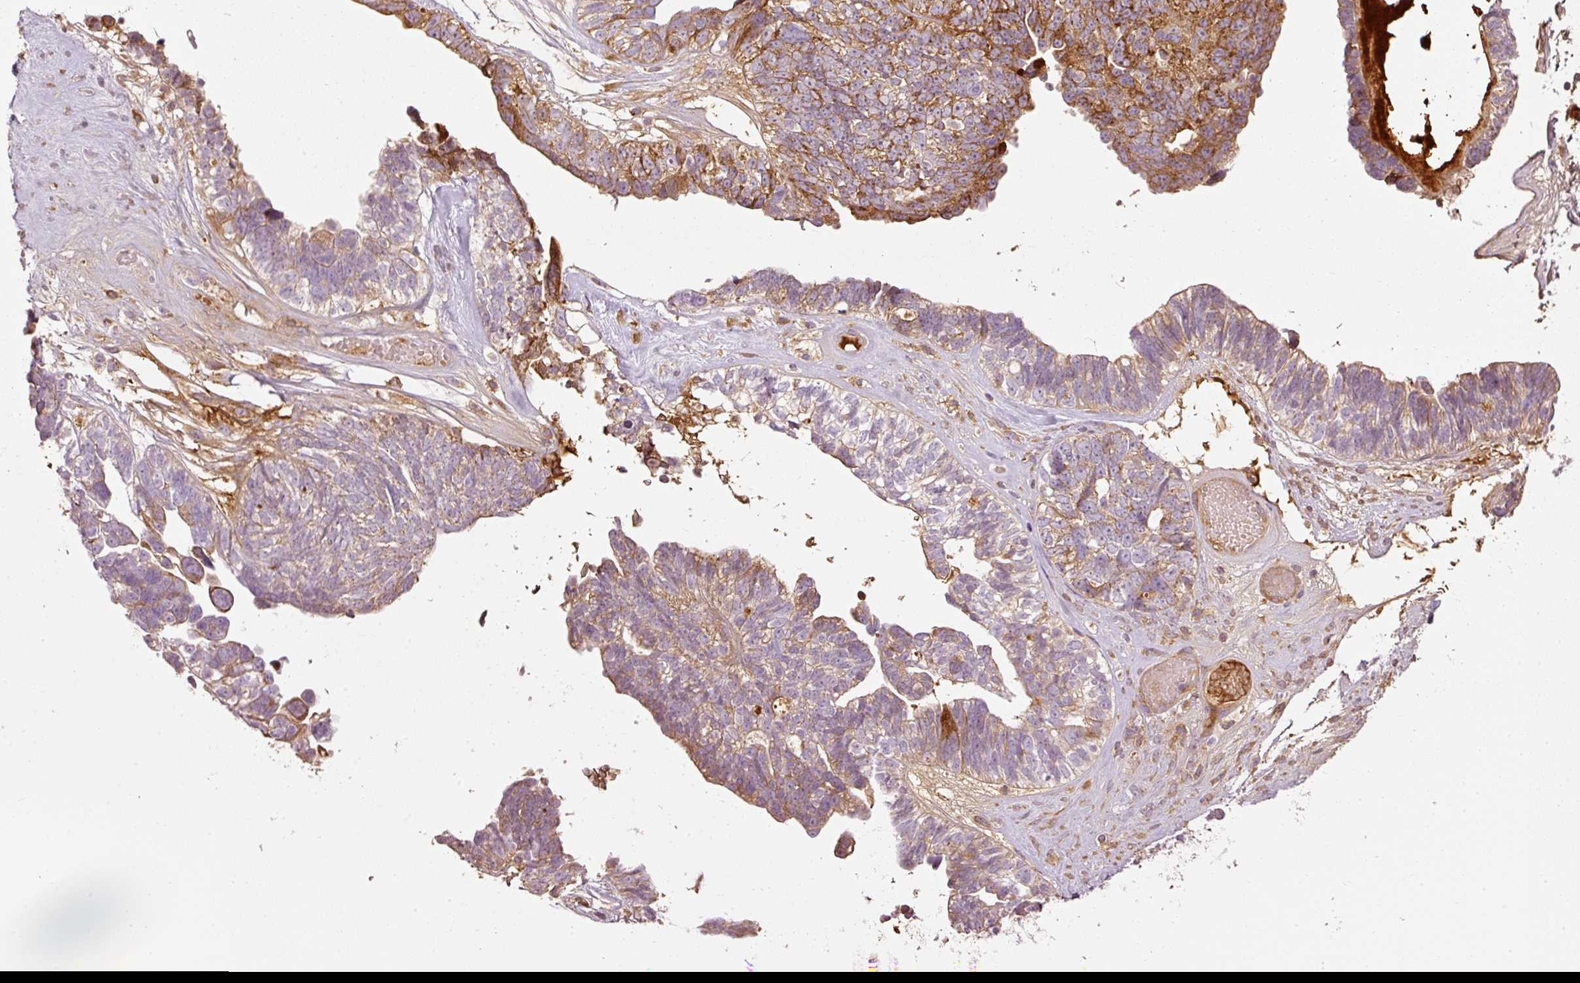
{"staining": {"intensity": "moderate", "quantity": "25%-75%", "location": "cytoplasmic/membranous"}, "tissue": "ovarian cancer", "cell_type": "Tumor cells", "image_type": "cancer", "snomed": [{"axis": "morphology", "description": "Cystadenocarcinoma, serous, NOS"}, {"axis": "topography", "description": "Ovary"}], "caption": "Immunohistochemical staining of human ovarian cancer (serous cystadenocarcinoma) displays moderate cytoplasmic/membranous protein positivity in approximately 25%-75% of tumor cells. The staining was performed using DAB, with brown indicating positive protein expression. Nuclei are stained blue with hematoxylin.", "gene": "SERPING1", "patient": {"sex": "female", "age": 79}}